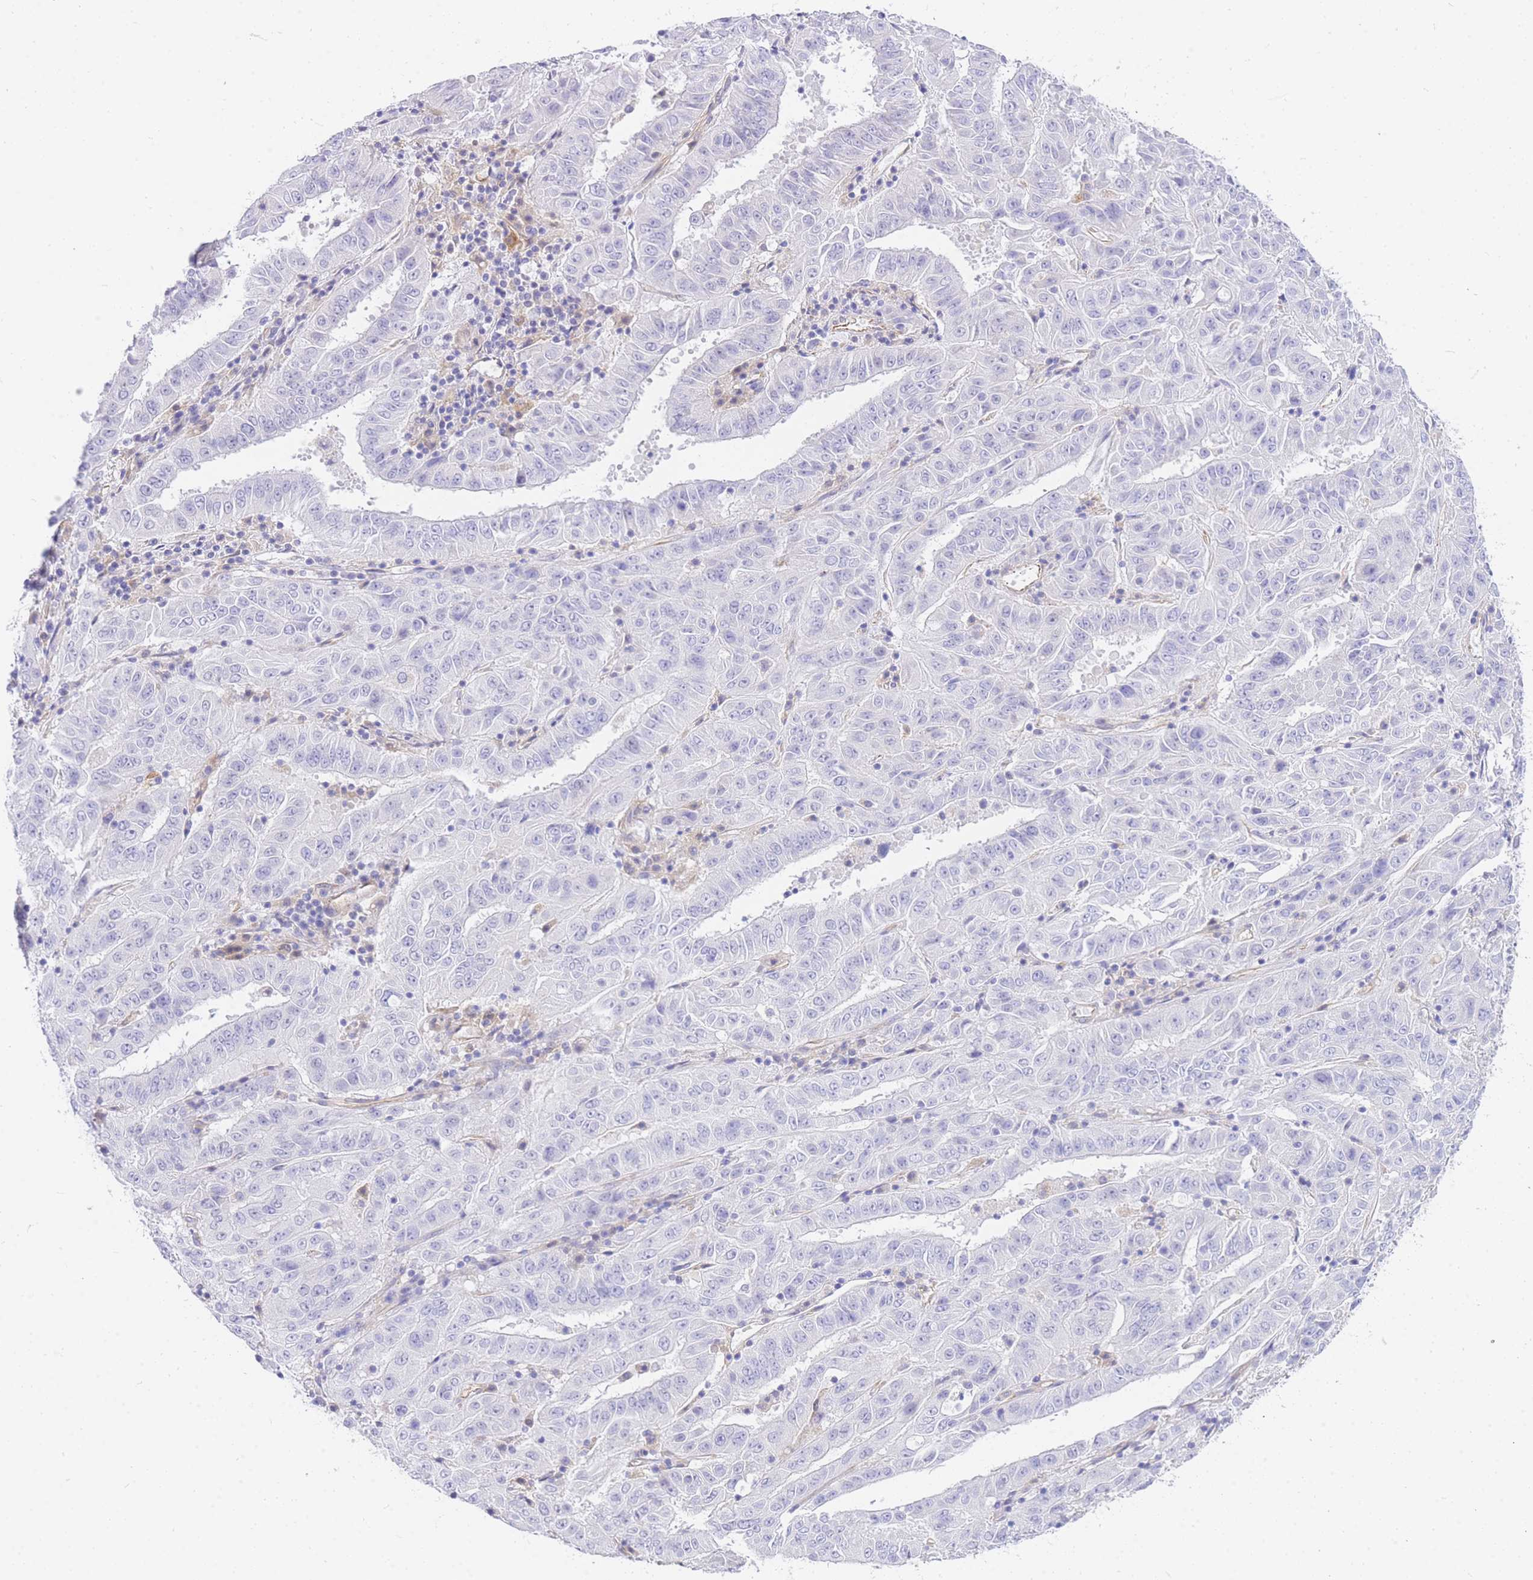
{"staining": {"intensity": "negative", "quantity": "none", "location": "none"}, "tissue": "pancreatic cancer", "cell_type": "Tumor cells", "image_type": "cancer", "snomed": [{"axis": "morphology", "description": "Adenocarcinoma, NOS"}, {"axis": "topography", "description": "Pancreas"}], "caption": "Immunohistochemistry (IHC) image of pancreatic cancer stained for a protein (brown), which demonstrates no positivity in tumor cells. (Stains: DAB (3,3'-diaminobenzidine) IHC with hematoxylin counter stain, Microscopy: brightfield microscopy at high magnification).", "gene": "SRSF12", "patient": {"sex": "male", "age": 63}}